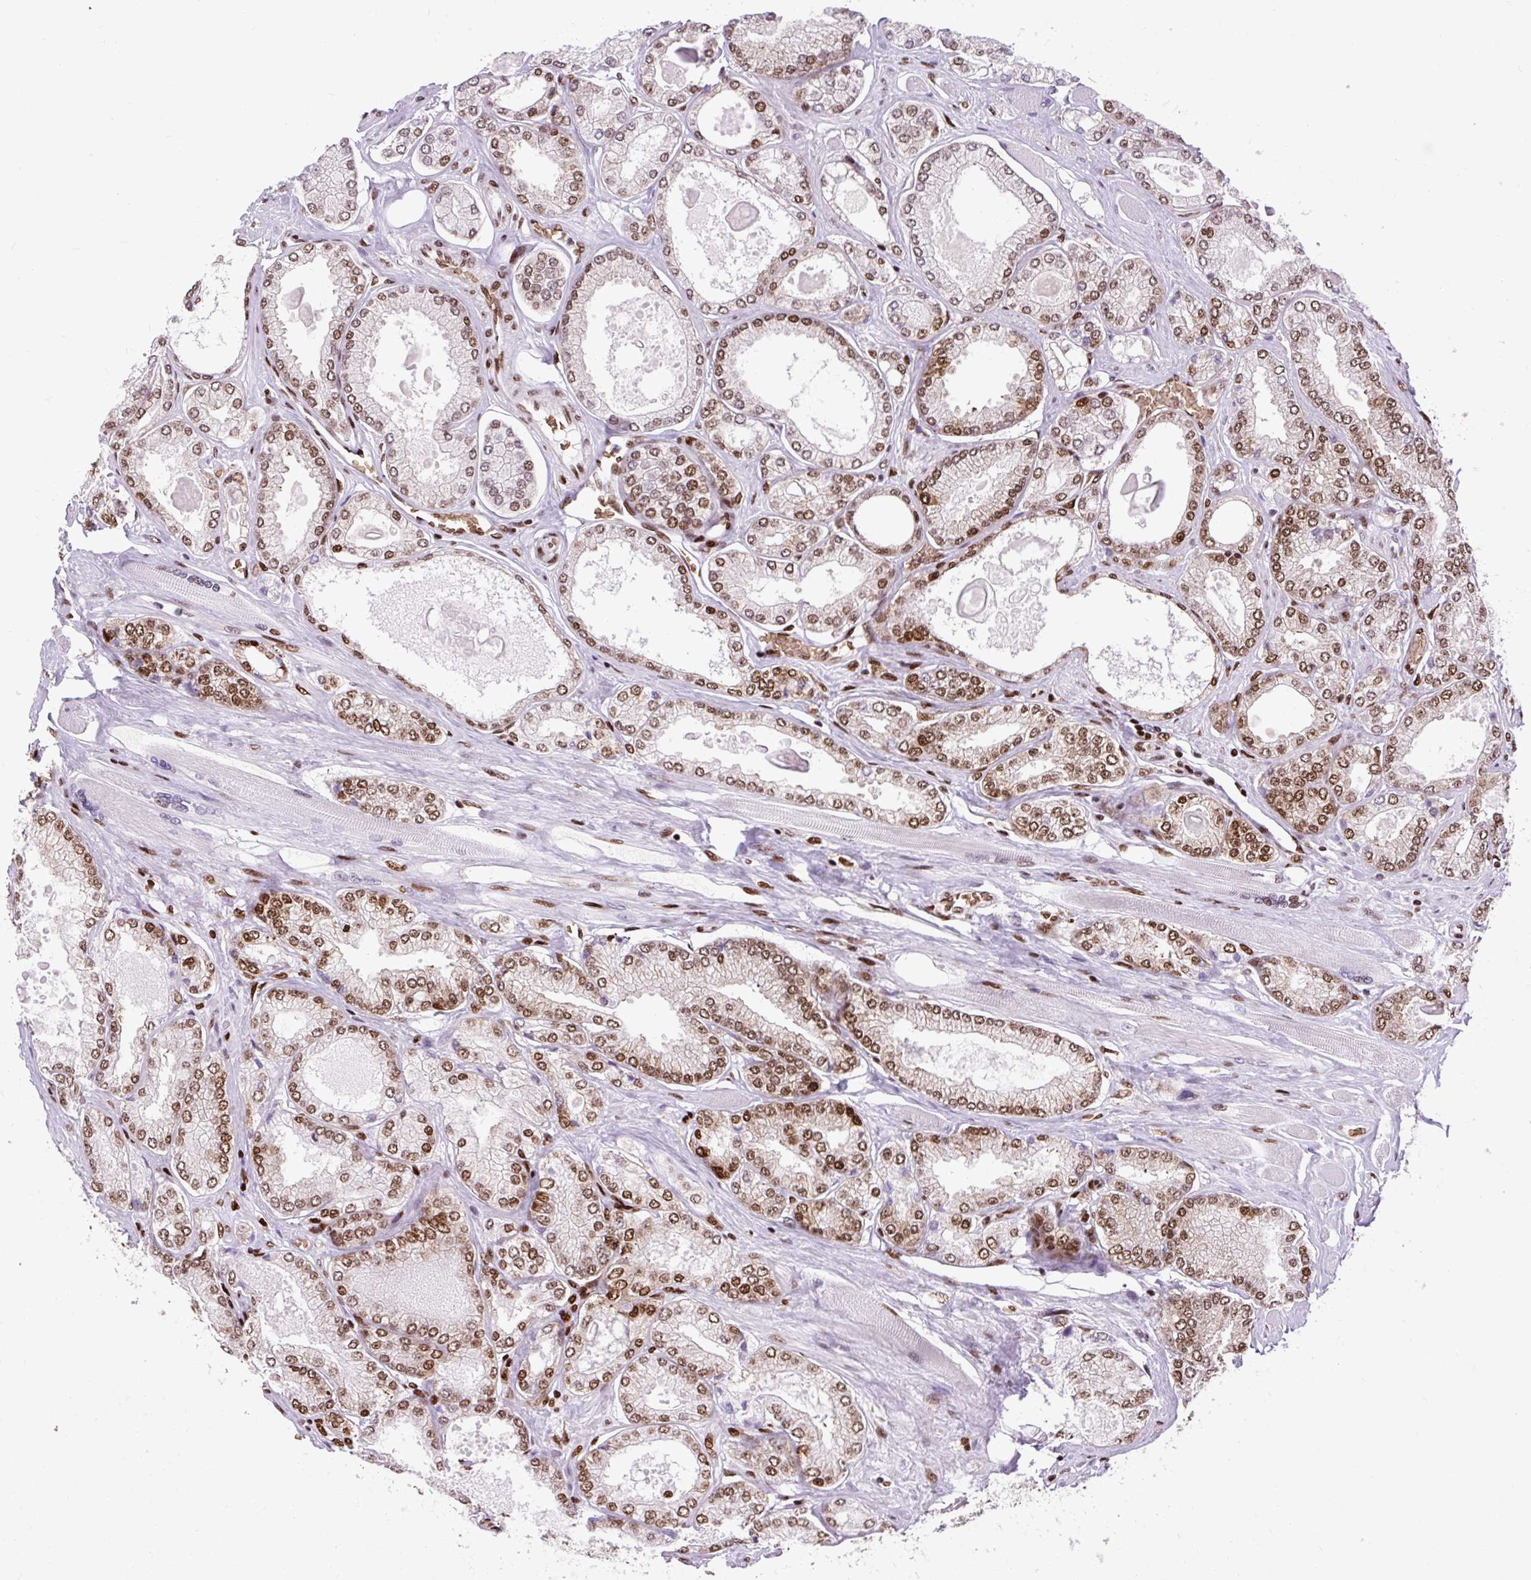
{"staining": {"intensity": "moderate", "quantity": ">75%", "location": "nuclear"}, "tissue": "prostate cancer", "cell_type": "Tumor cells", "image_type": "cancer", "snomed": [{"axis": "morphology", "description": "Adenocarcinoma, High grade"}, {"axis": "topography", "description": "Prostate"}], "caption": "Moderate nuclear expression for a protein is appreciated in approximately >75% of tumor cells of high-grade adenocarcinoma (prostate) using IHC.", "gene": "FUS", "patient": {"sex": "male", "age": 68}}